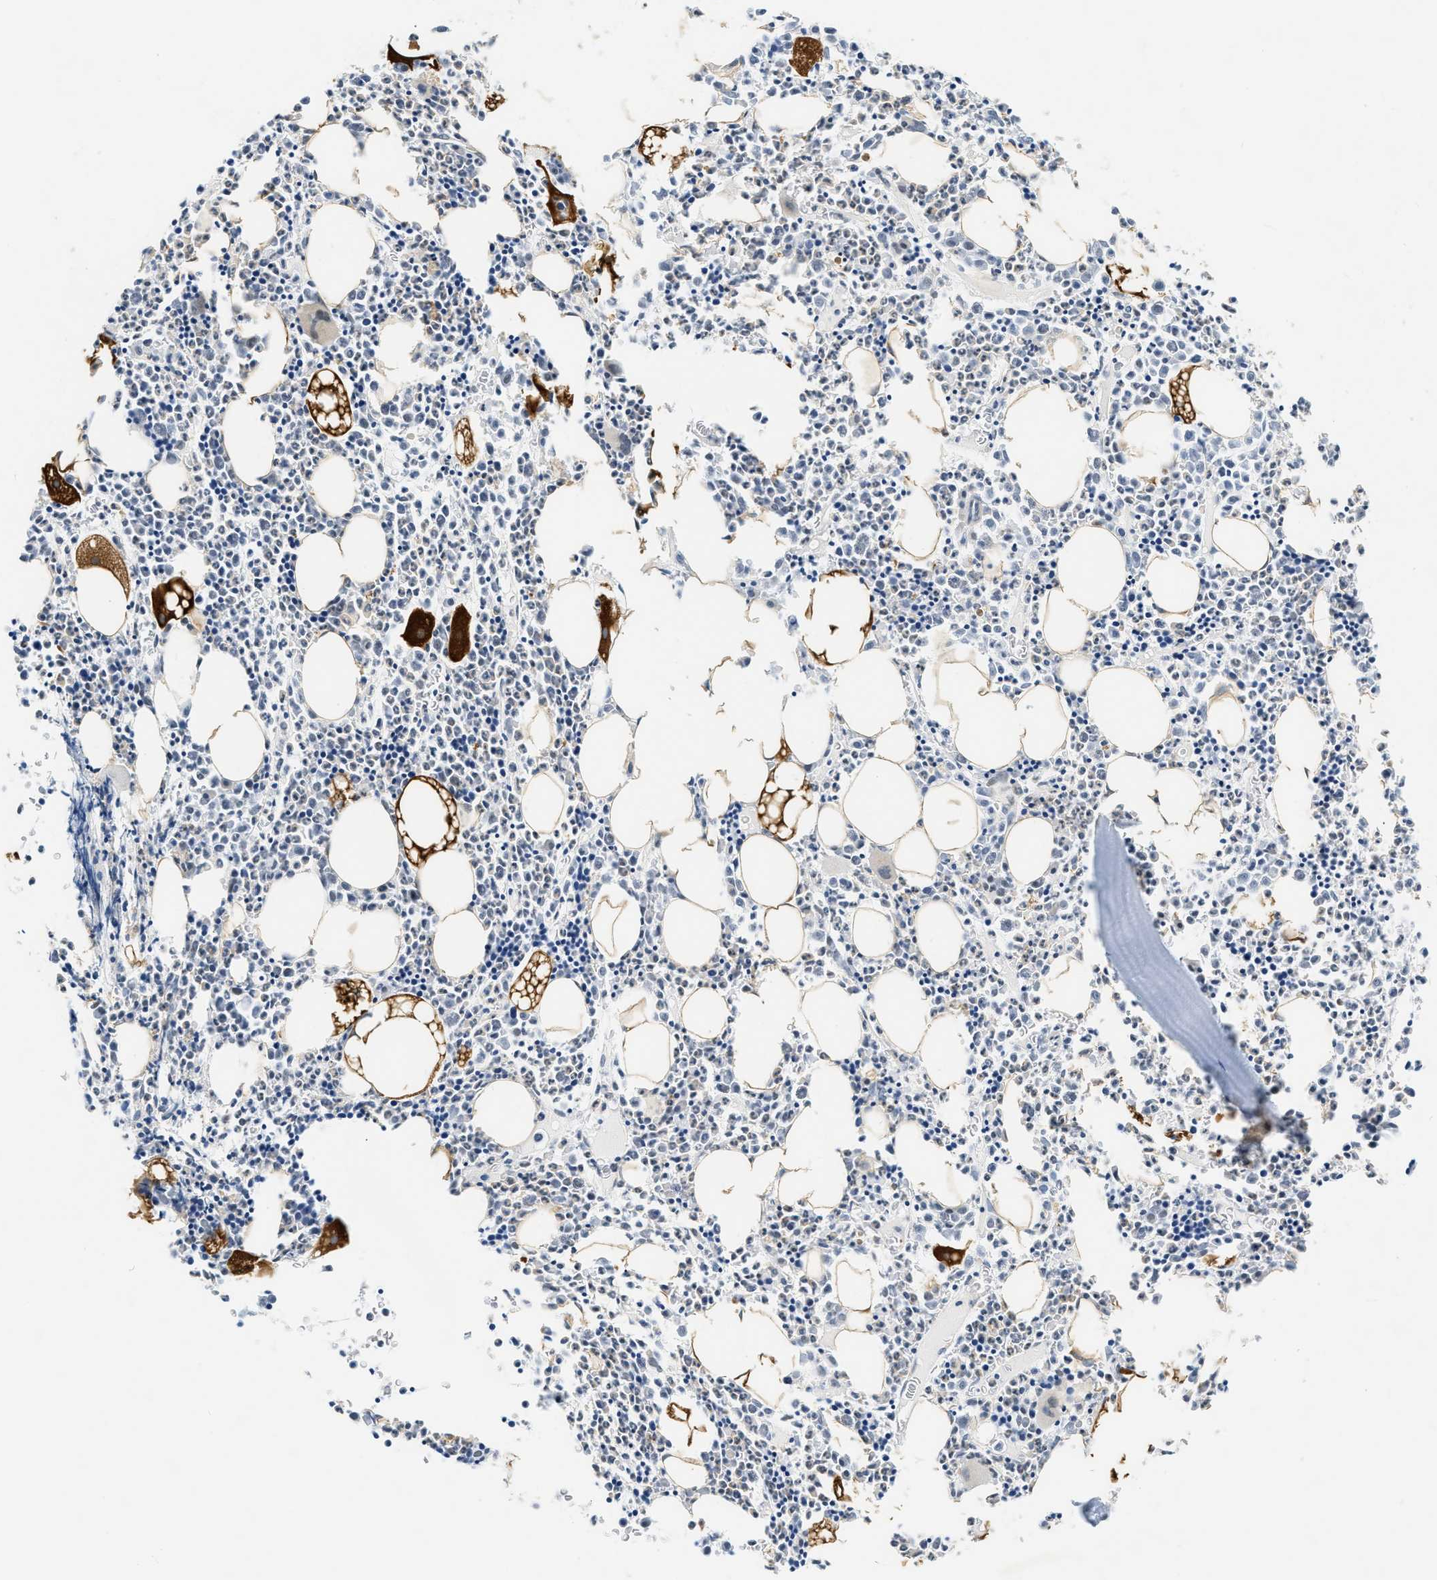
{"staining": {"intensity": "moderate", "quantity": "<25%", "location": "cytoplasmic/membranous"}, "tissue": "bone marrow", "cell_type": "Hematopoietic cells", "image_type": "normal", "snomed": [{"axis": "morphology", "description": "Normal tissue, NOS"}, {"axis": "morphology", "description": "Inflammation, NOS"}, {"axis": "topography", "description": "Bone marrow"}], "caption": "The image shows a brown stain indicating the presence of a protein in the cytoplasmic/membranous of hematopoietic cells in bone marrow. (Stains: DAB (3,3'-diaminobenzidine) in brown, nuclei in blue, Microscopy: brightfield microscopy at high magnification).", "gene": "ZNF408", "patient": {"sex": "female", "age": 40}}